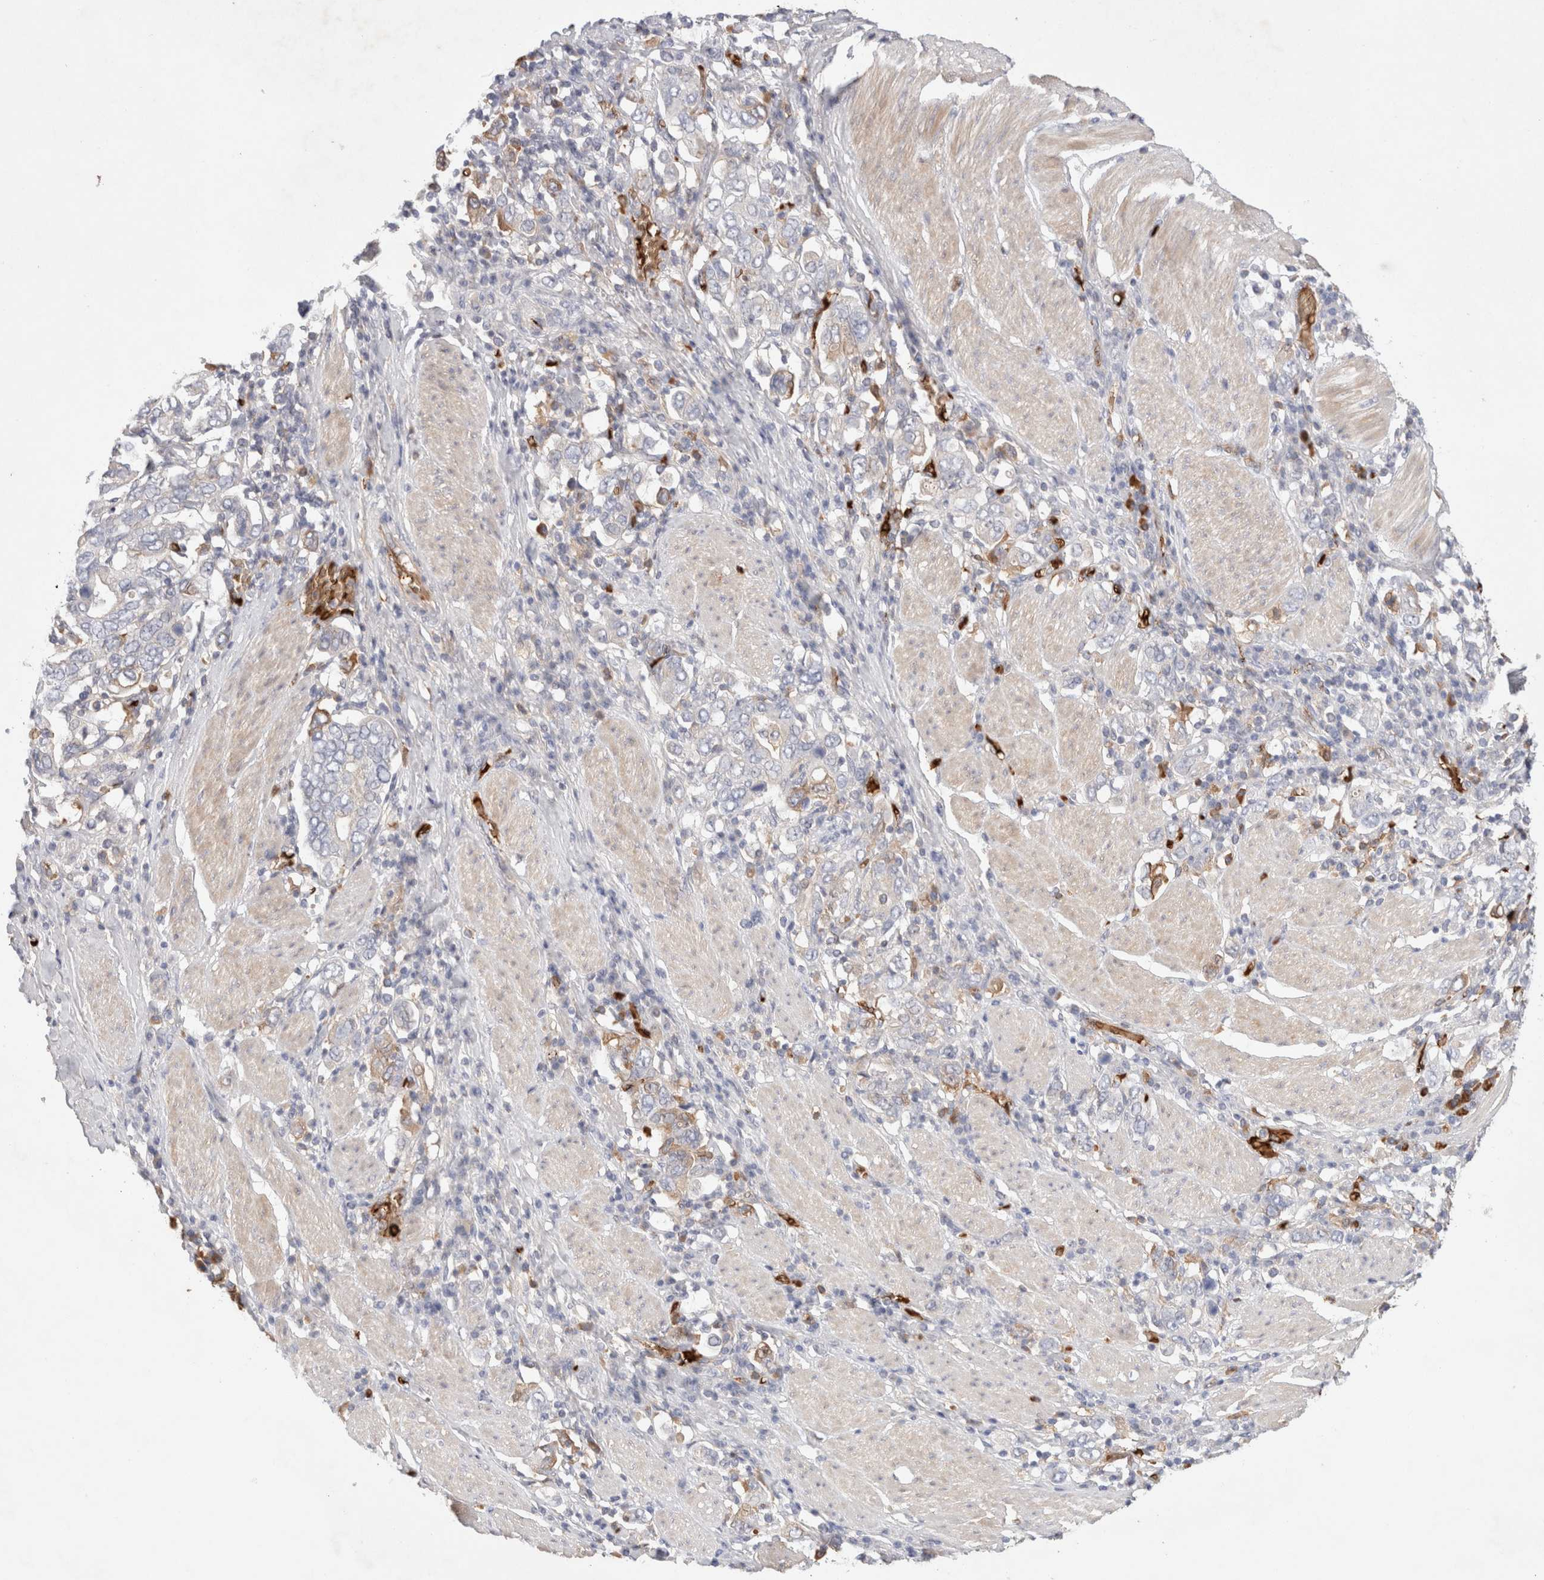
{"staining": {"intensity": "moderate", "quantity": "<25%", "location": "cytoplasmic/membranous"}, "tissue": "stomach cancer", "cell_type": "Tumor cells", "image_type": "cancer", "snomed": [{"axis": "morphology", "description": "Adenocarcinoma, NOS"}, {"axis": "topography", "description": "Stomach, upper"}], "caption": "IHC of human stomach cancer (adenocarcinoma) displays low levels of moderate cytoplasmic/membranous staining in approximately <25% of tumor cells. The staining was performed using DAB to visualize the protein expression in brown, while the nuclei were stained in blue with hematoxylin (Magnification: 20x).", "gene": "MST1", "patient": {"sex": "male", "age": 62}}